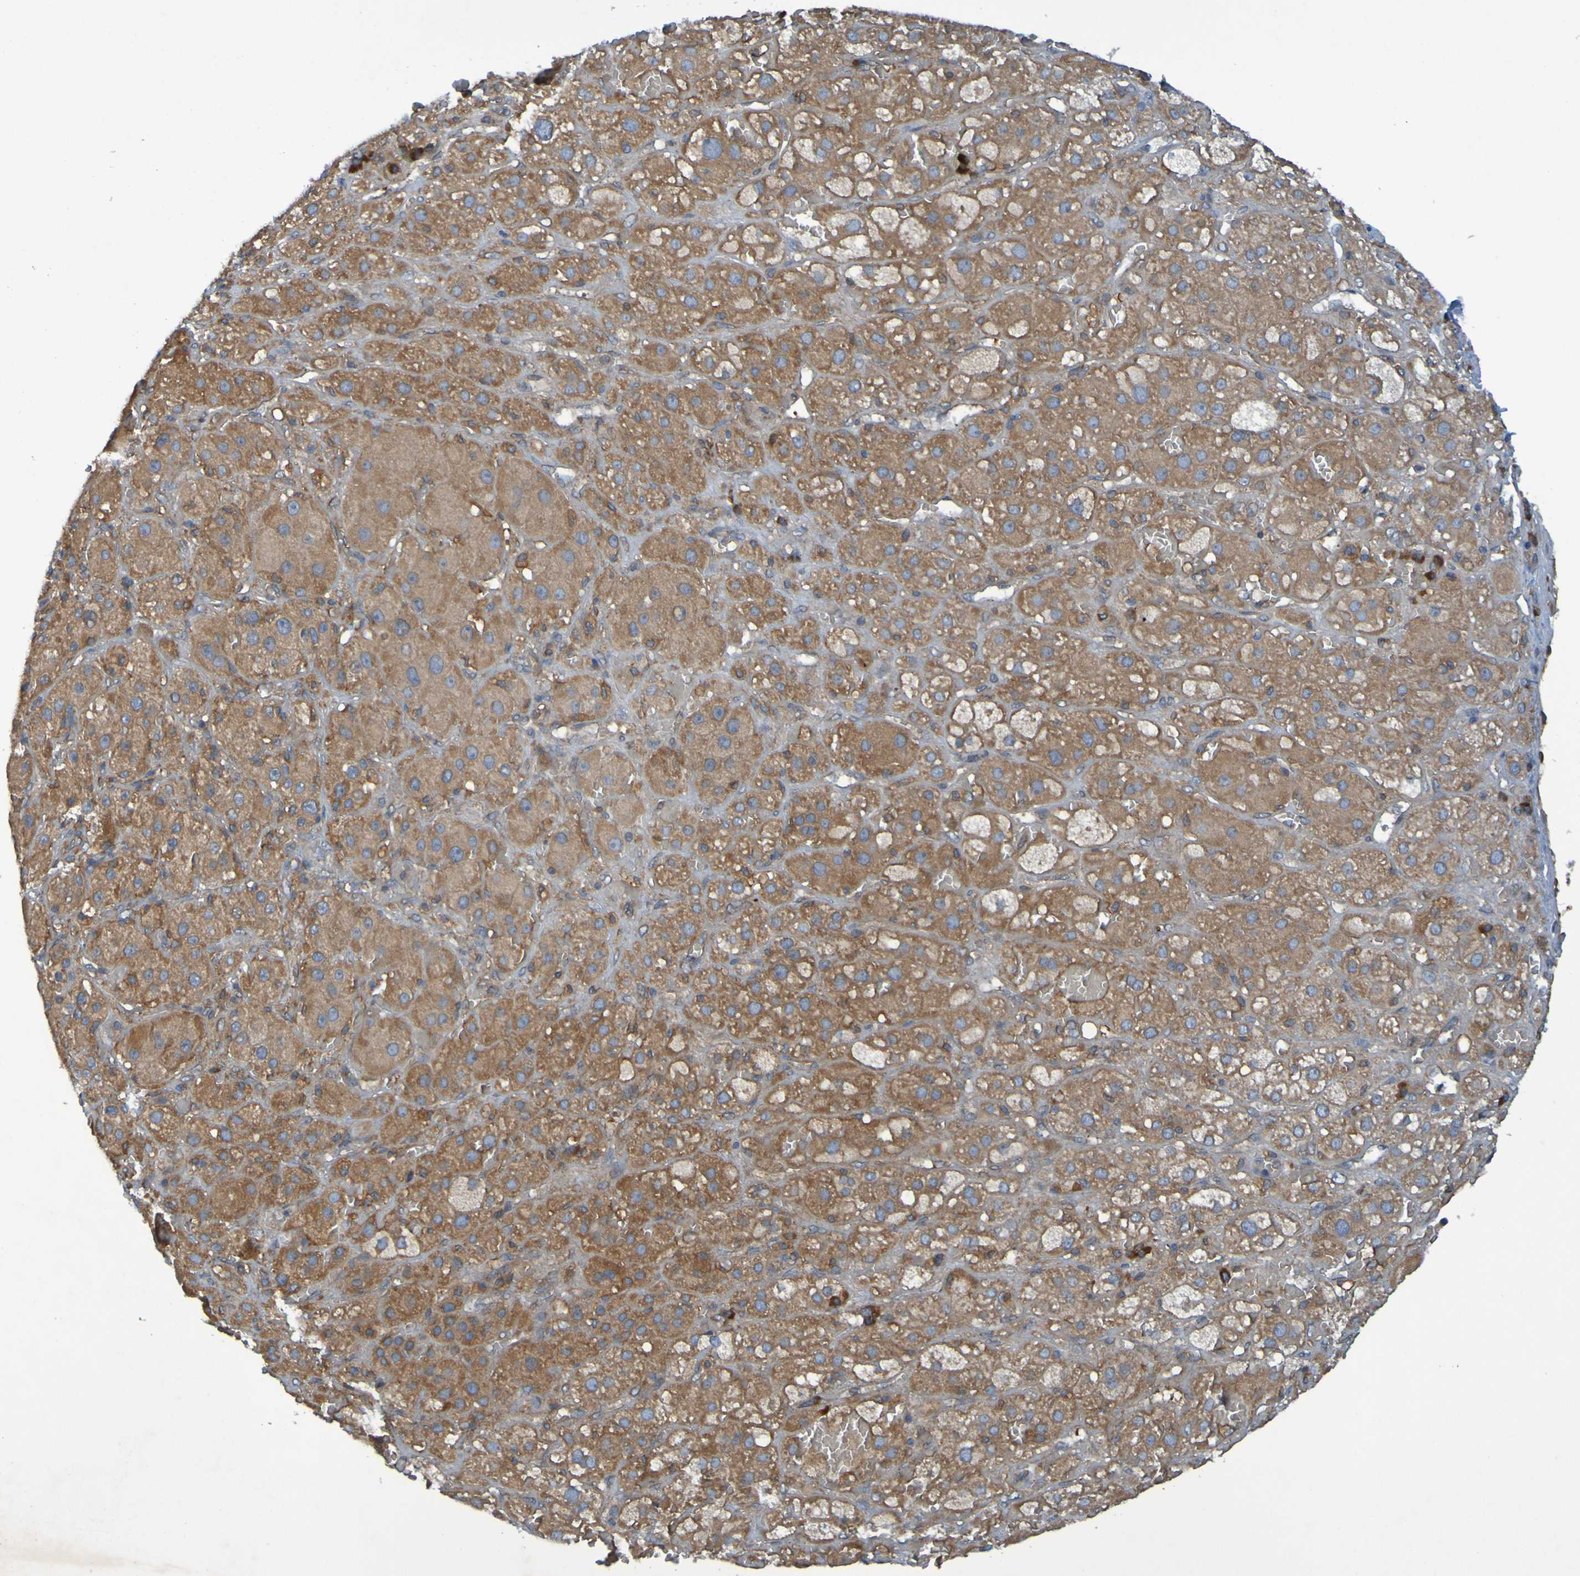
{"staining": {"intensity": "moderate", "quantity": ">75%", "location": "cytoplasmic/membranous"}, "tissue": "adrenal gland", "cell_type": "Glandular cells", "image_type": "normal", "snomed": [{"axis": "morphology", "description": "Normal tissue, NOS"}, {"axis": "topography", "description": "Adrenal gland"}], "caption": "A histopathology image of human adrenal gland stained for a protein shows moderate cytoplasmic/membranous brown staining in glandular cells.", "gene": "DNAJC4", "patient": {"sex": "female", "age": 47}}